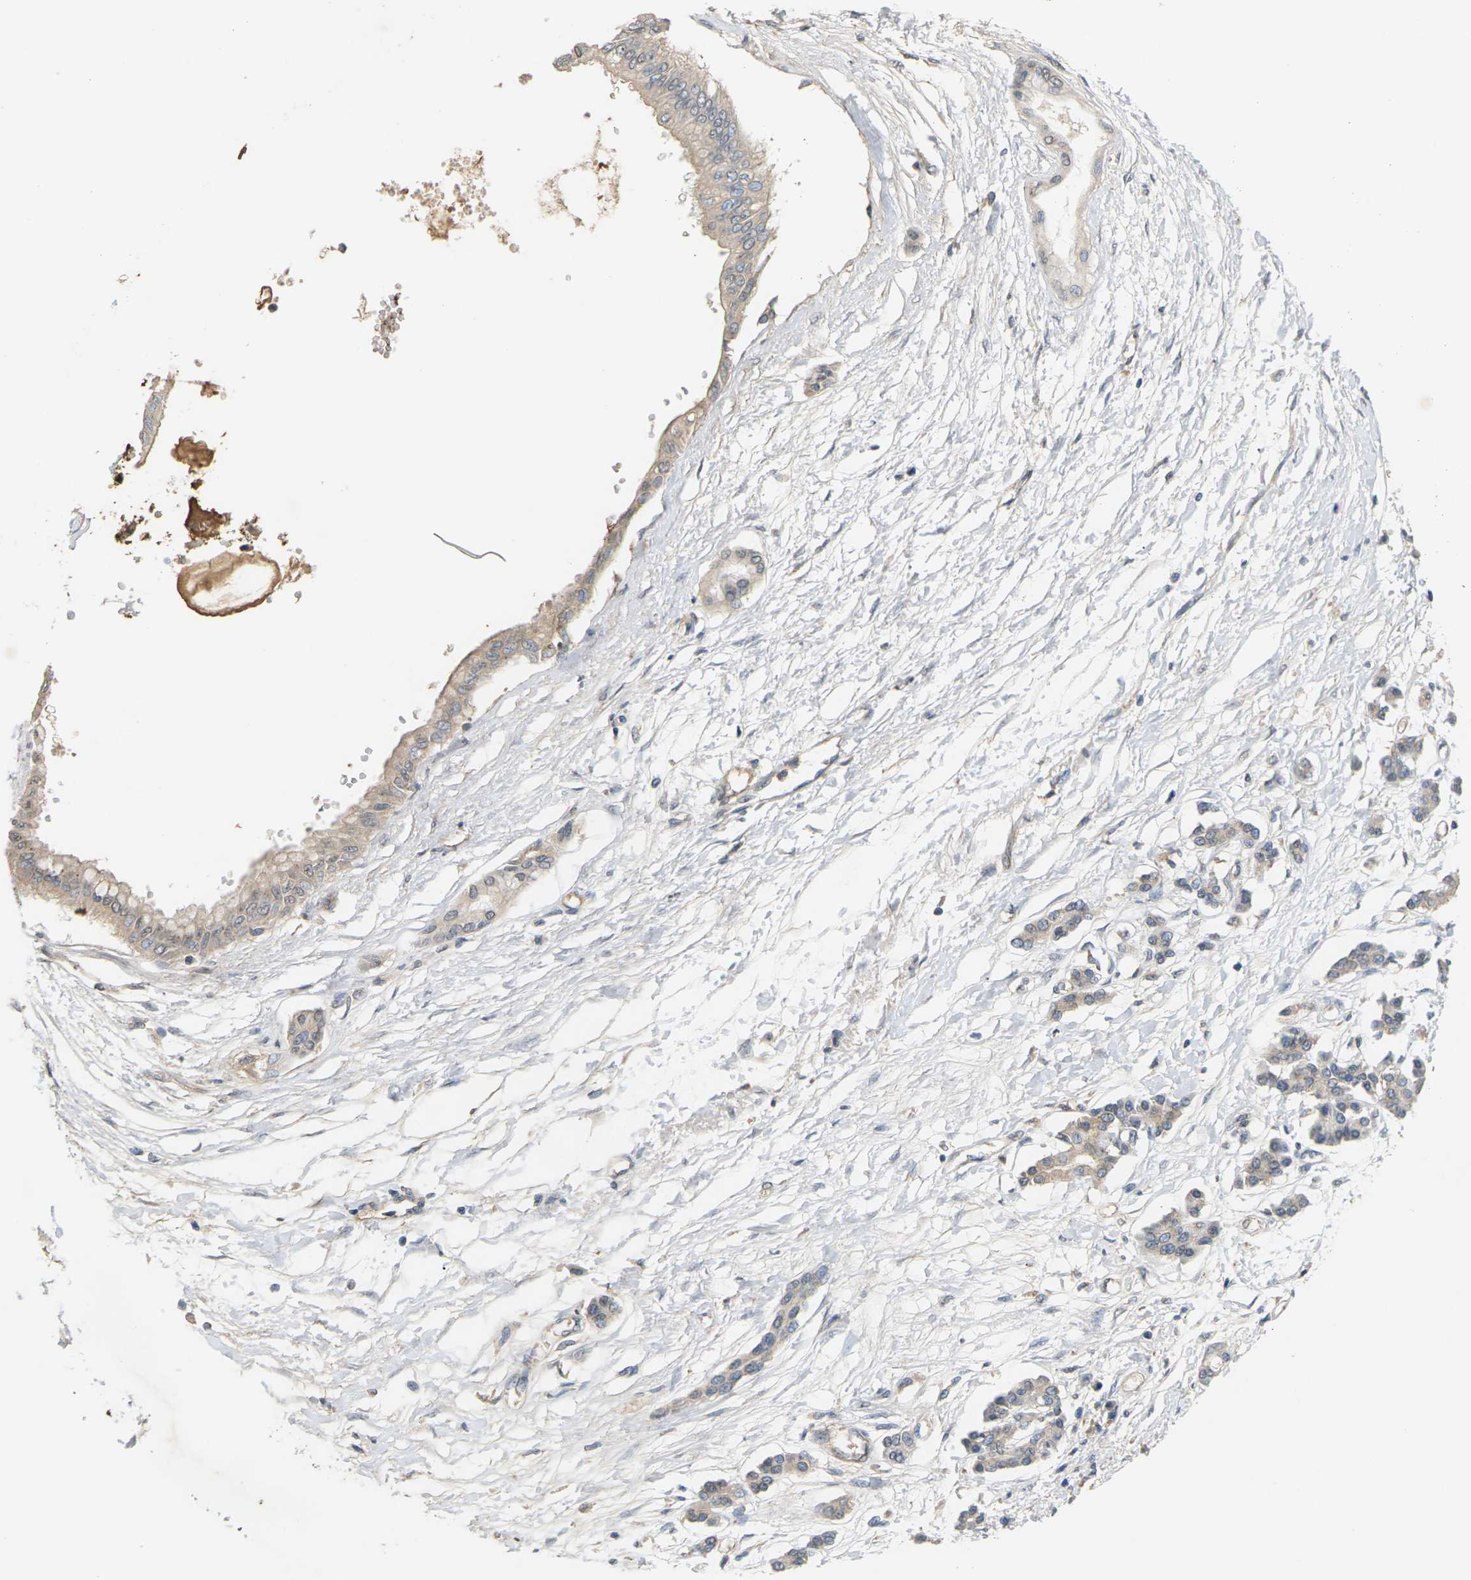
{"staining": {"intensity": "weak", "quantity": ">75%", "location": "cytoplasmic/membranous"}, "tissue": "pancreatic cancer", "cell_type": "Tumor cells", "image_type": "cancer", "snomed": [{"axis": "morphology", "description": "Adenocarcinoma, NOS"}, {"axis": "topography", "description": "Pancreas"}], "caption": "Immunohistochemistry (IHC) of human pancreatic cancer (adenocarcinoma) reveals low levels of weak cytoplasmic/membranous positivity in about >75% of tumor cells. (brown staining indicates protein expression, while blue staining denotes nuclei).", "gene": "ITGA5", "patient": {"sex": "male", "age": 56}}